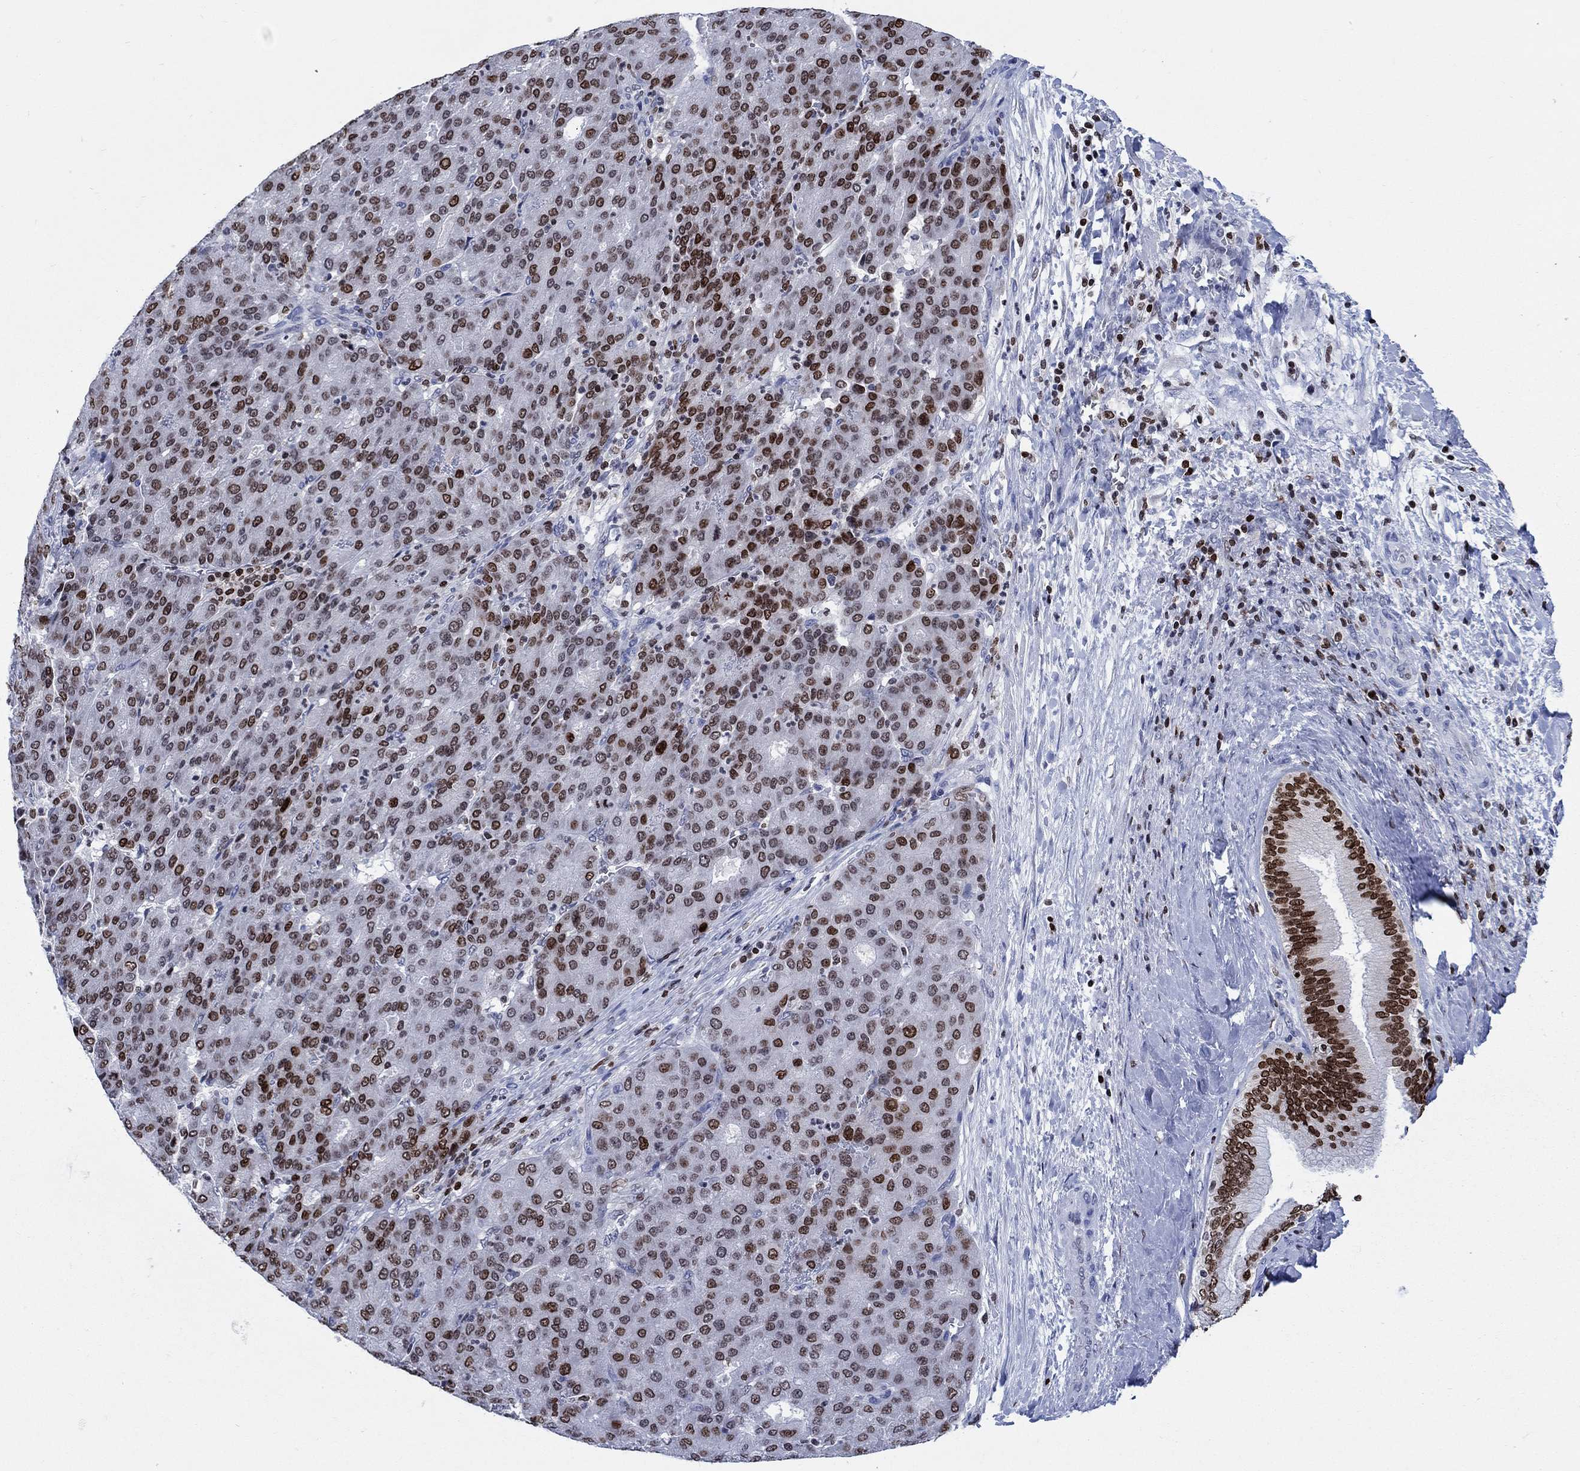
{"staining": {"intensity": "strong", "quantity": "25%-75%", "location": "nuclear"}, "tissue": "liver cancer", "cell_type": "Tumor cells", "image_type": "cancer", "snomed": [{"axis": "morphology", "description": "Carcinoma, Hepatocellular, NOS"}, {"axis": "topography", "description": "Liver"}], "caption": "Protein analysis of liver cancer tissue displays strong nuclear positivity in about 25%-75% of tumor cells.", "gene": "HMGA1", "patient": {"sex": "male", "age": 65}}